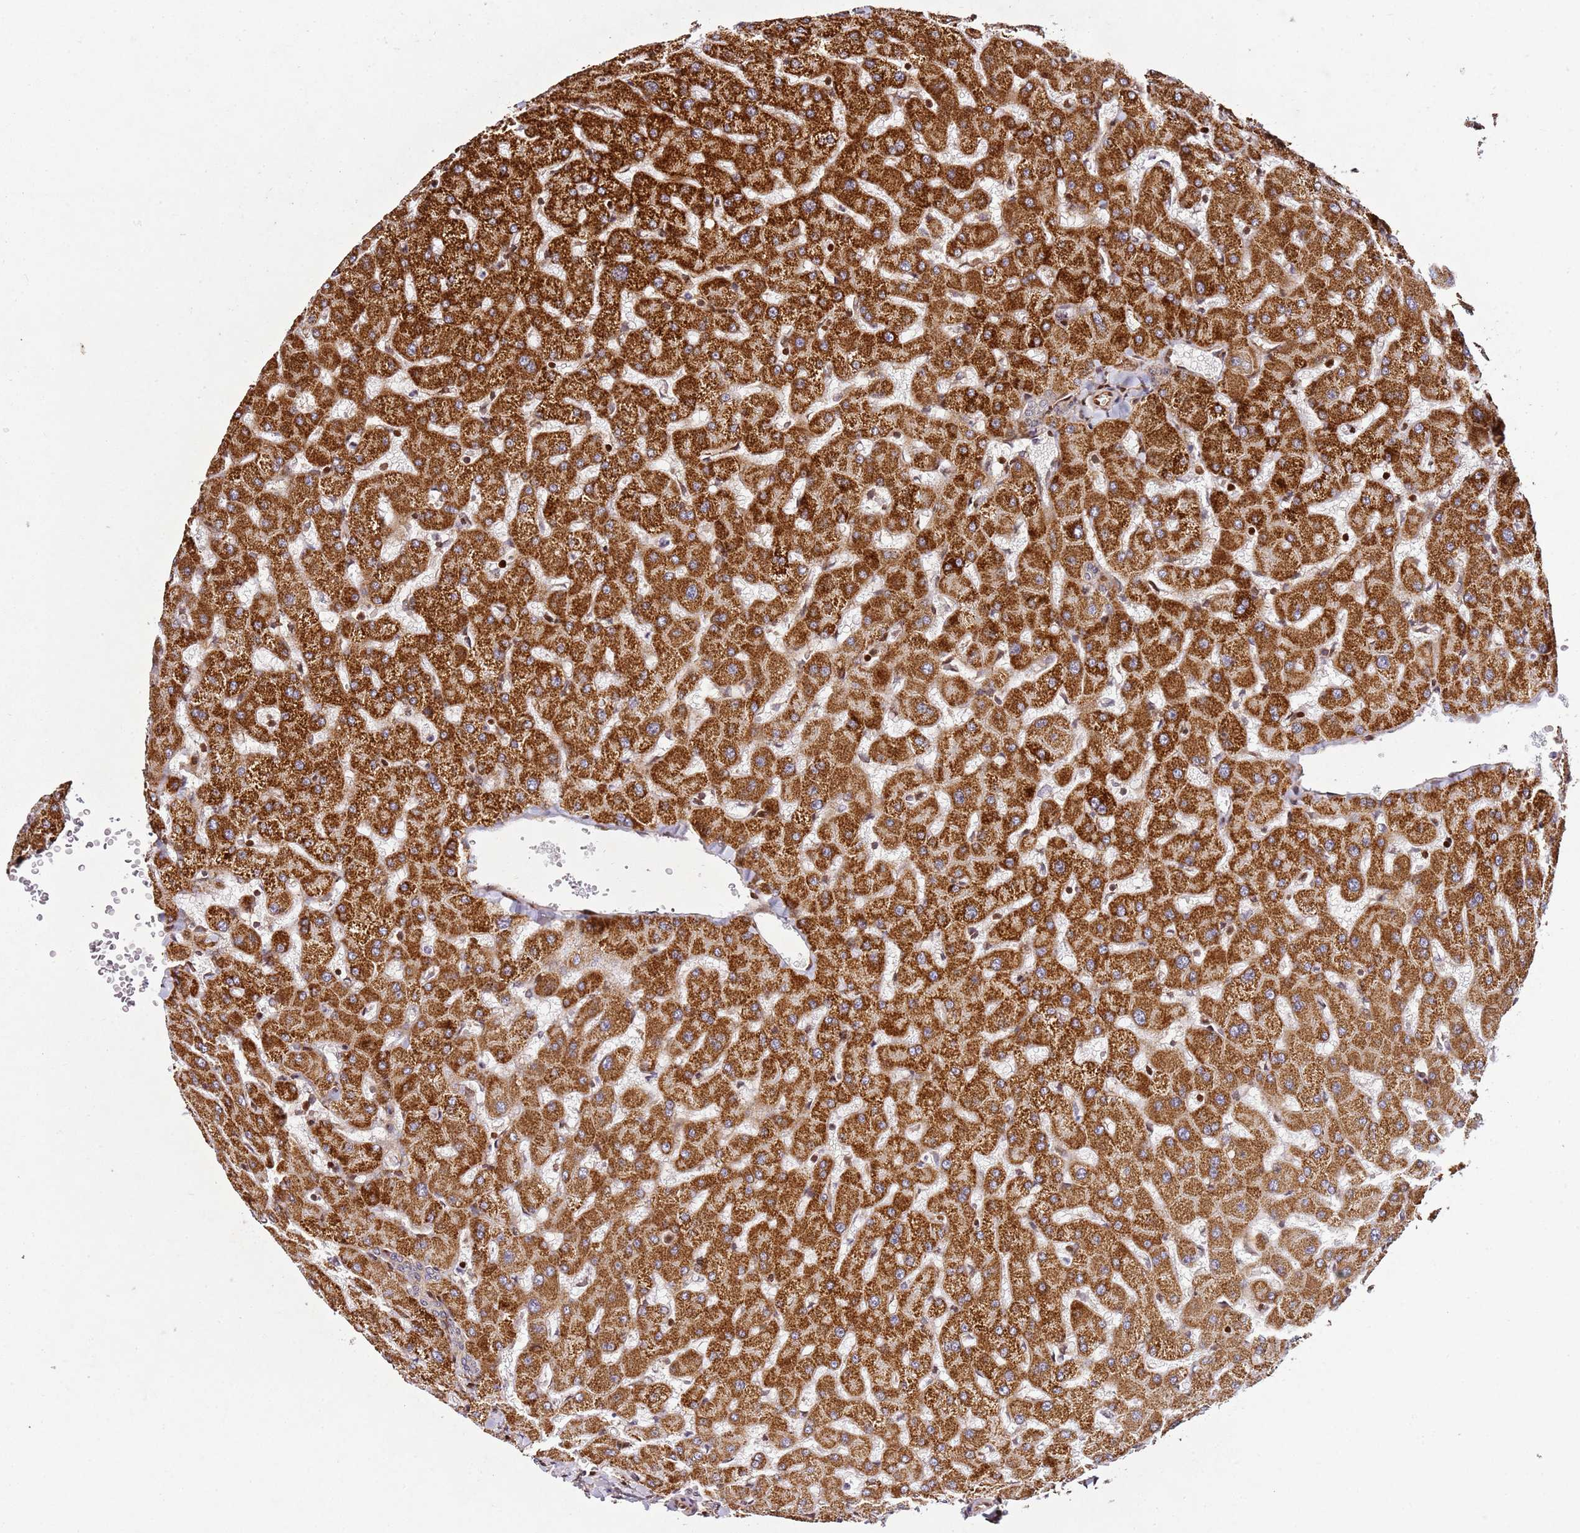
{"staining": {"intensity": "negative", "quantity": "none", "location": "none"}, "tissue": "liver", "cell_type": "Cholangiocytes", "image_type": "normal", "snomed": [{"axis": "morphology", "description": "Normal tissue, NOS"}, {"axis": "topography", "description": "Liver"}], "caption": "The photomicrograph demonstrates no staining of cholangiocytes in normal liver. Brightfield microscopy of immunohistochemistry (IHC) stained with DAB (3,3'-diaminobenzidine) (brown) and hematoxylin (blue), captured at high magnification.", "gene": "ZNF296", "patient": {"sex": "female", "age": 63}}